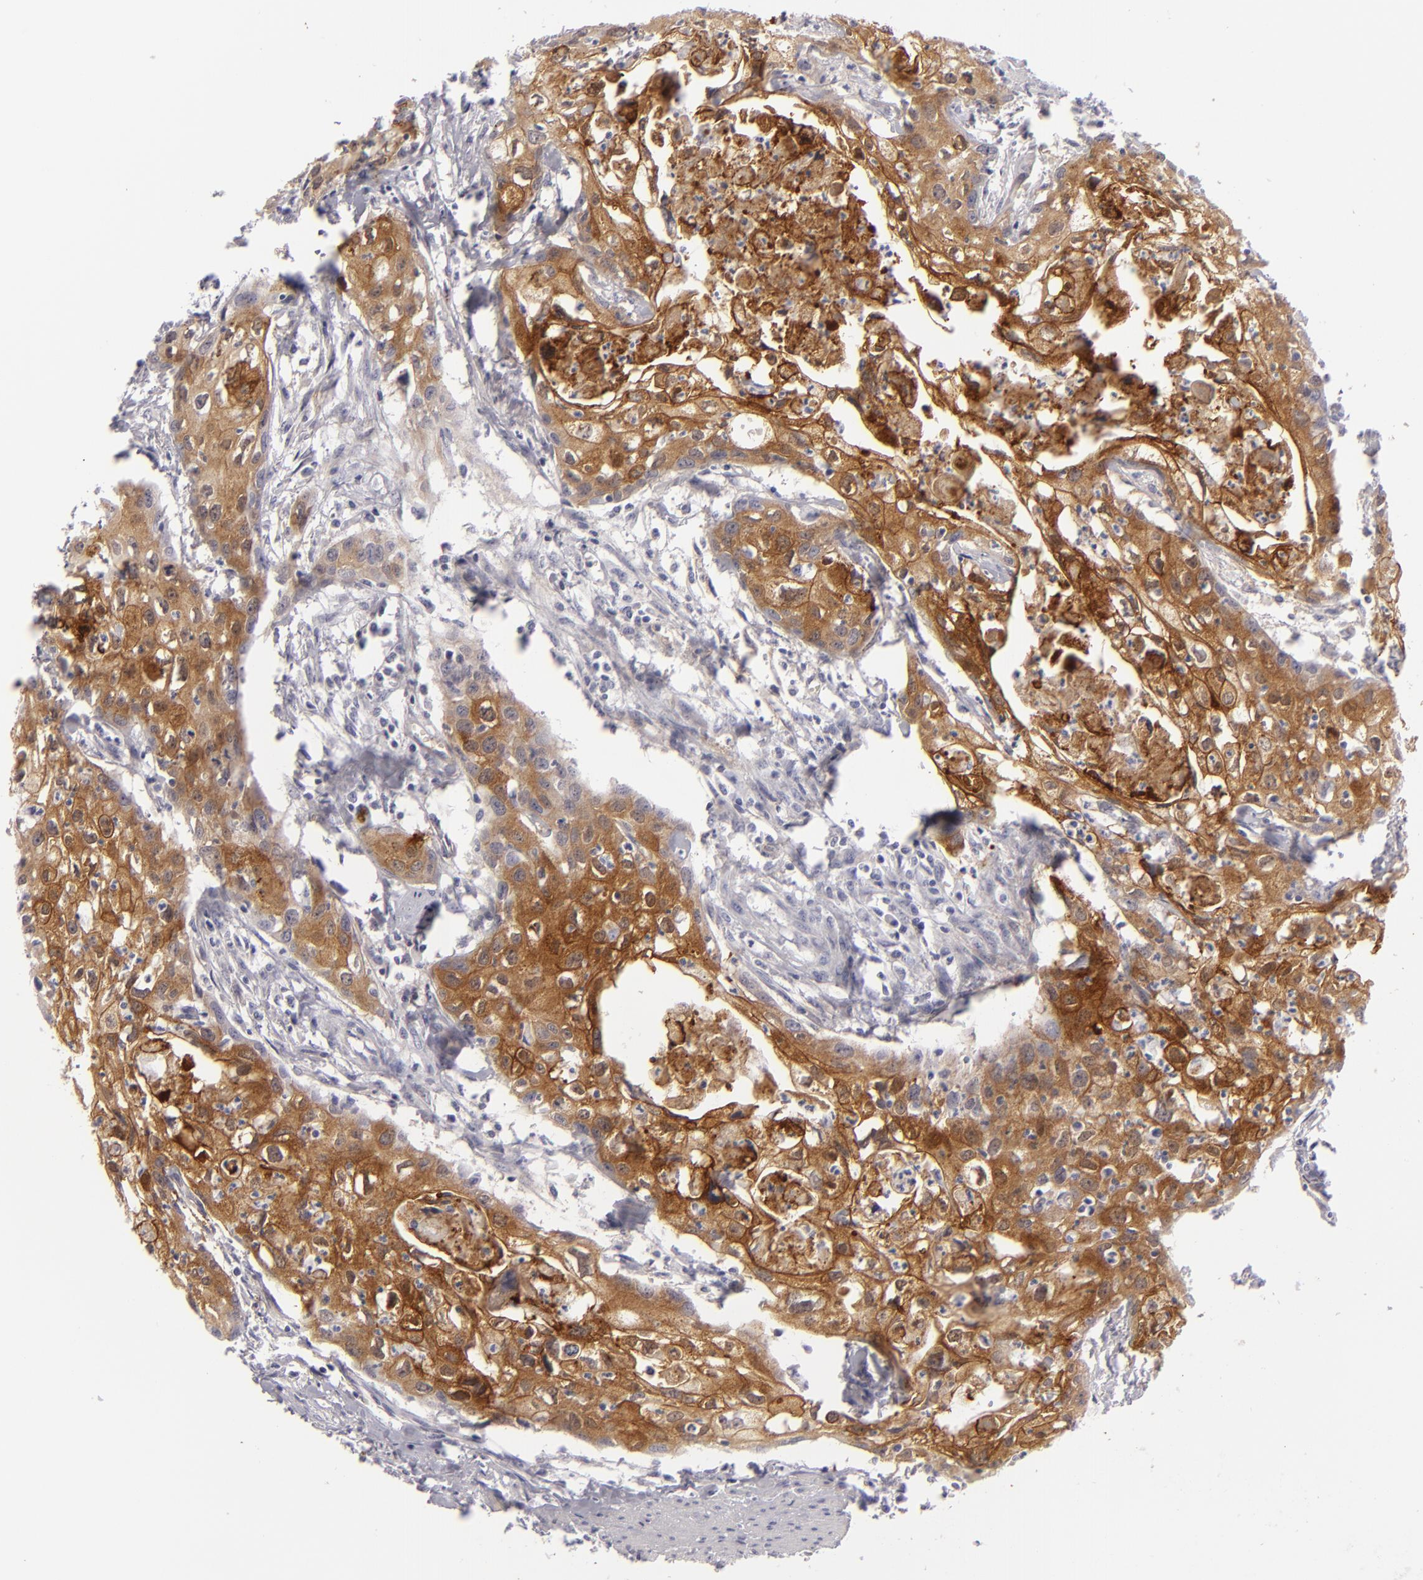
{"staining": {"intensity": "strong", "quantity": ">75%", "location": "cytoplasmic/membranous"}, "tissue": "urothelial cancer", "cell_type": "Tumor cells", "image_type": "cancer", "snomed": [{"axis": "morphology", "description": "Urothelial carcinoma, High grade"}, {"axis": "topography", "description": "Urinary bladder"}], "caption": "Brown immunohistochemical staining in high-grade urothelial carcinoma reveals strong cytoplasmic/membranous staining in approximately >75% of tumor cells.", "gene": "JUP", "patient": {"sex": "male", "age": 54}}